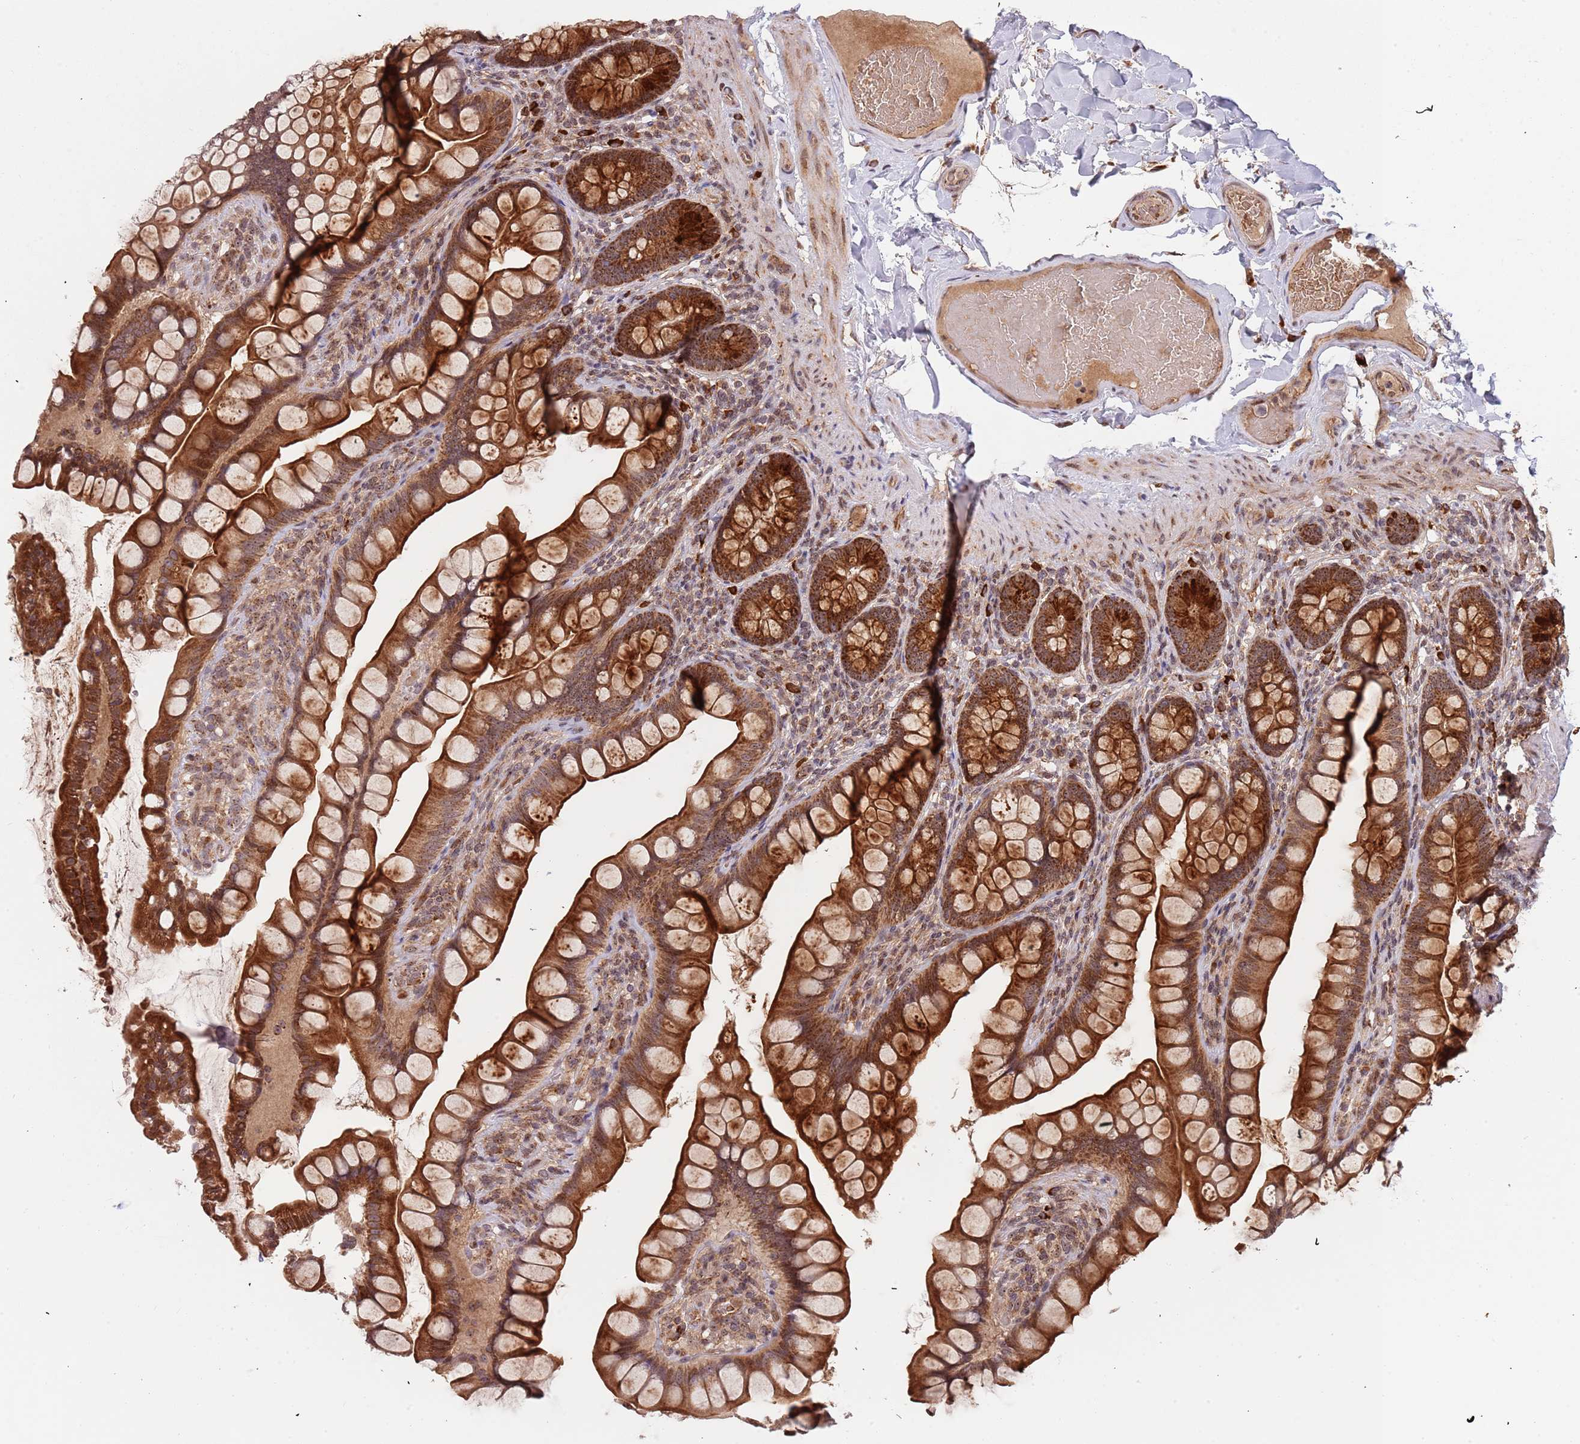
{"staining": {"intensity": "strong", "quantity": ">75%", "location": "cytoplasmic/membranous"}, "tissue": "small intestine", "cell_type": "Glandular cells", "image_type": "normal", "snomed": [{"axis": "morphology", "description": "Normal tissue, NOS"}, {"axis": "topography", "description": "Small intestine"}], "caption": "Immunohistochemistry (IHC) staining of benign small intestine, which exhibits high levels of strong cytoplasmic/membranous staining in about >75% of glandular cells indicating strong cytoplasmic/membranous protein staining. The staining was performed using DAB (3,3'-diaminobenzidine) (brown) for protein detection and nuclei were counterstained in hematoxylin (blue).", "gene": "DCHS1", "patient": {"sex": "male", "age": 70}}